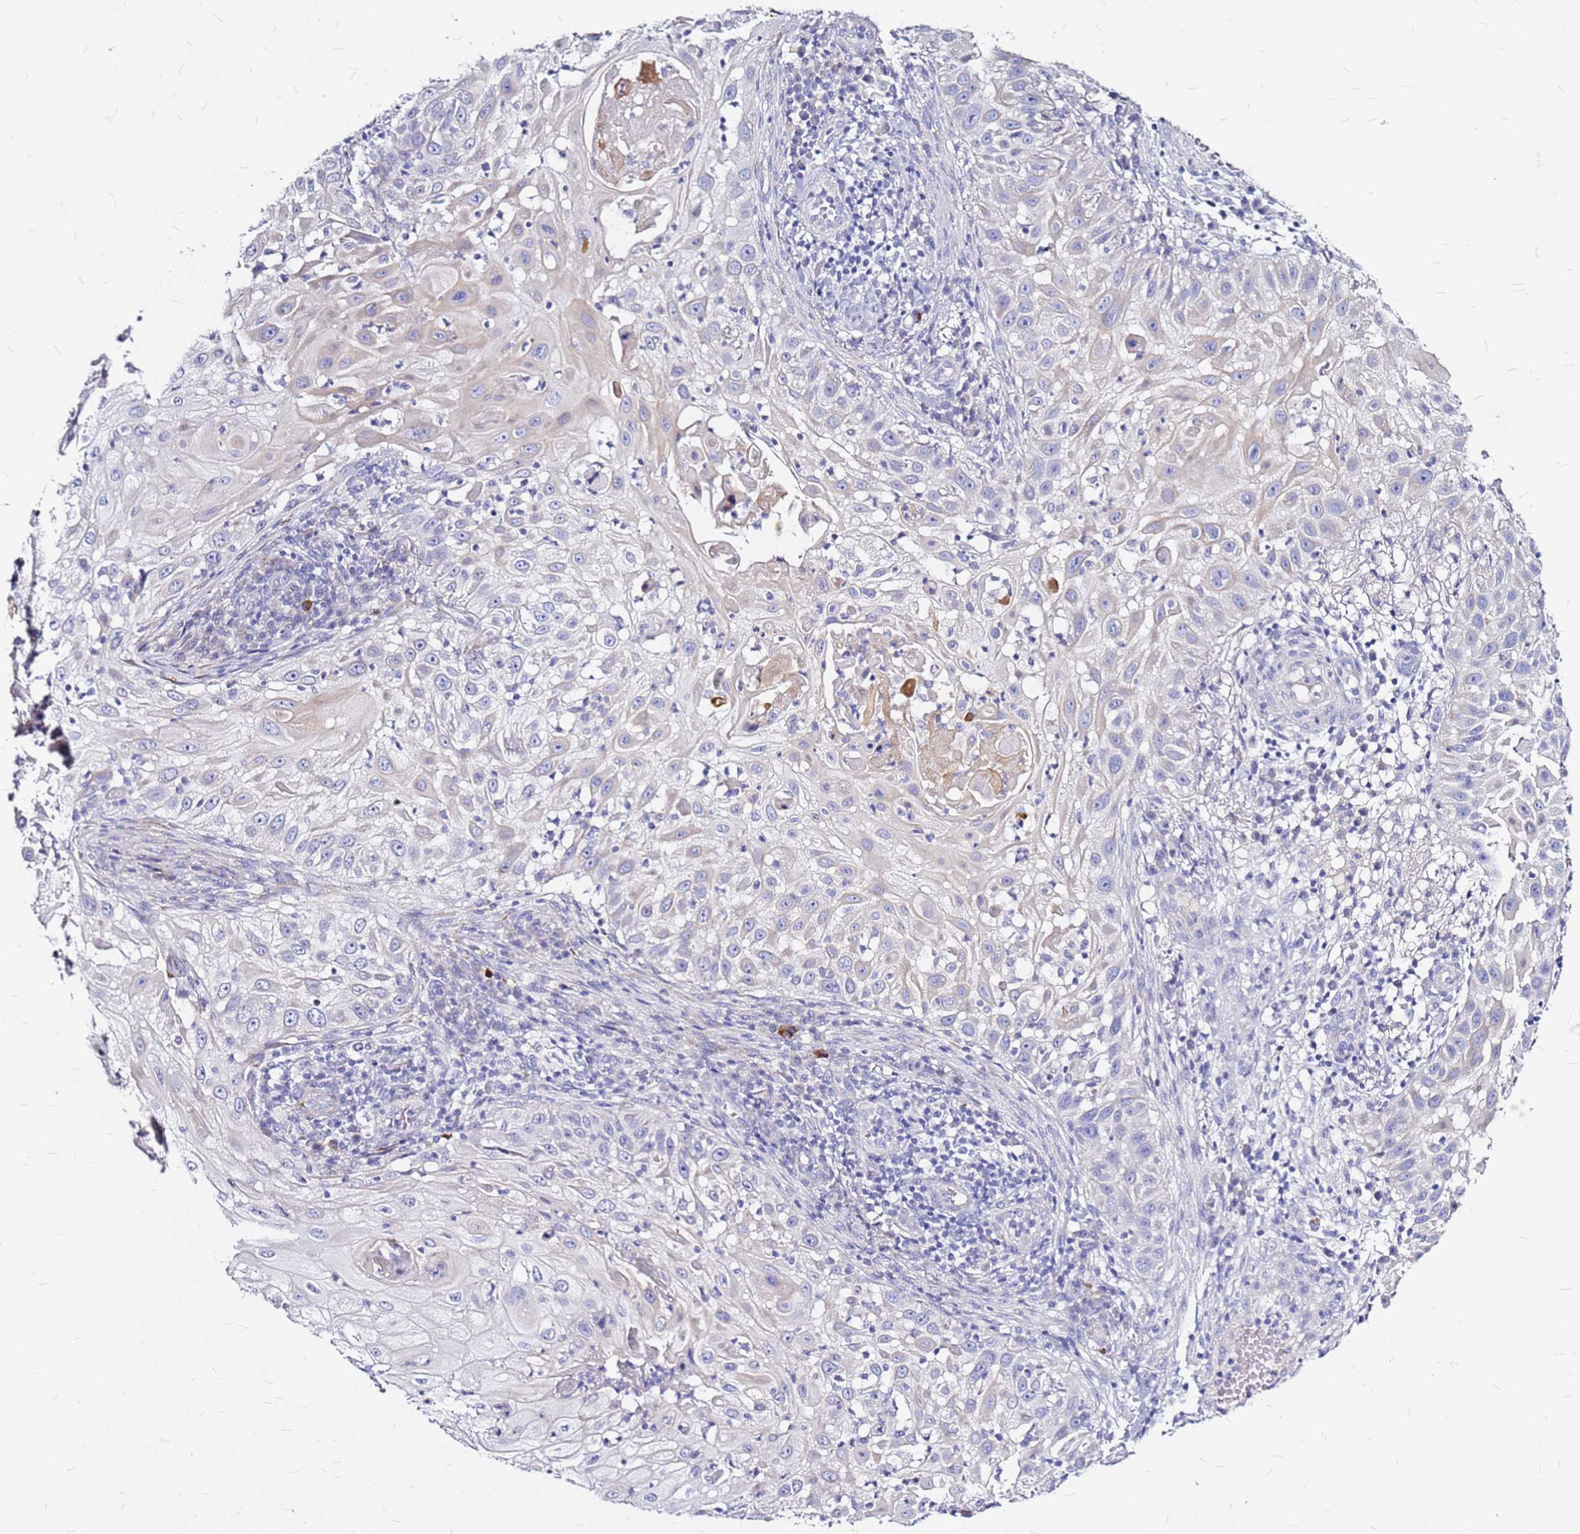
{"staining": {"intensity": "negative", "quantity": "none", "location": "none"}, "tissue": "skin cancer", "cell_type": "Tumor cells", "image_type": "cancer", "snomed": [{"axis": "morphology", "description": "Squamous cell carcinoma, NOS"}, {"axis": "topography", "description": "Skin"}], "caption": "DAB (3,3'-diaminobenzidine) immunohistochemical staining of human skin cancer (squamous cell carcinoma) exhibits no significant expression in tumor cells.", "gene": "CASD1", "patient": {"sex": "female", "age": 44}}